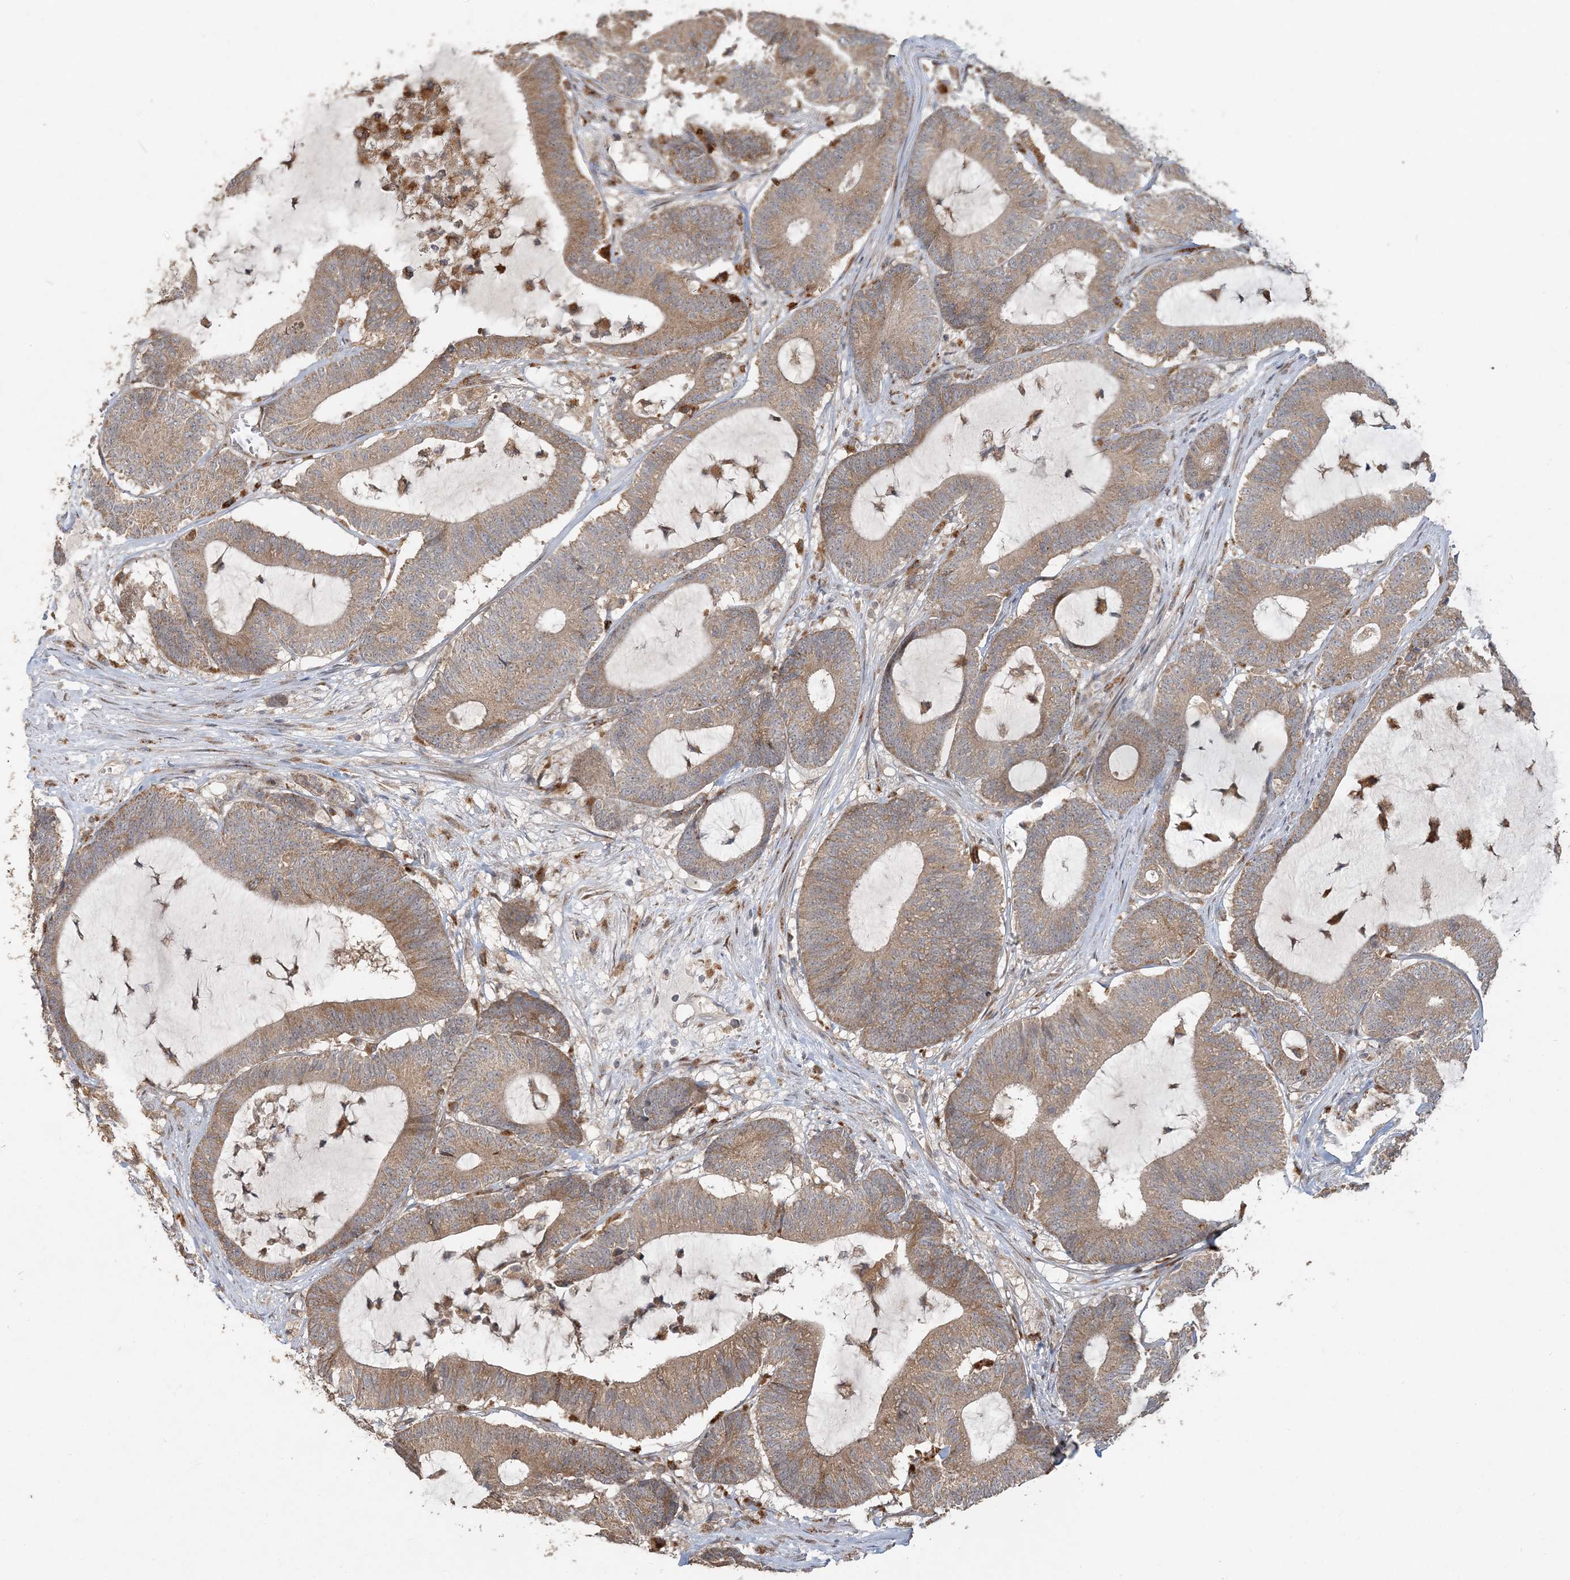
{"staining": {"intensity": "moderate", "quantity": ">75%", "location": "cytoplasmic/membranous"}, "tissue": "colorectal cancer", "cell_type": "Tumor cells", "image_type": "cancer", "snomed": [{"axis": "morphology", "description": "Adenocarcinoma, NOS"}, {"axis": "topography", "description": "Colon"}], "caption": "IHC micrograph of human colorectal adenocarcinoma stained for a protein (brown), which exhibits medium levels of moderate cytoplasmic/membranous positivity in about >75% of tumor cells.", "gene": "RAB14", "patient": {"sex": "female", "age": 84}}